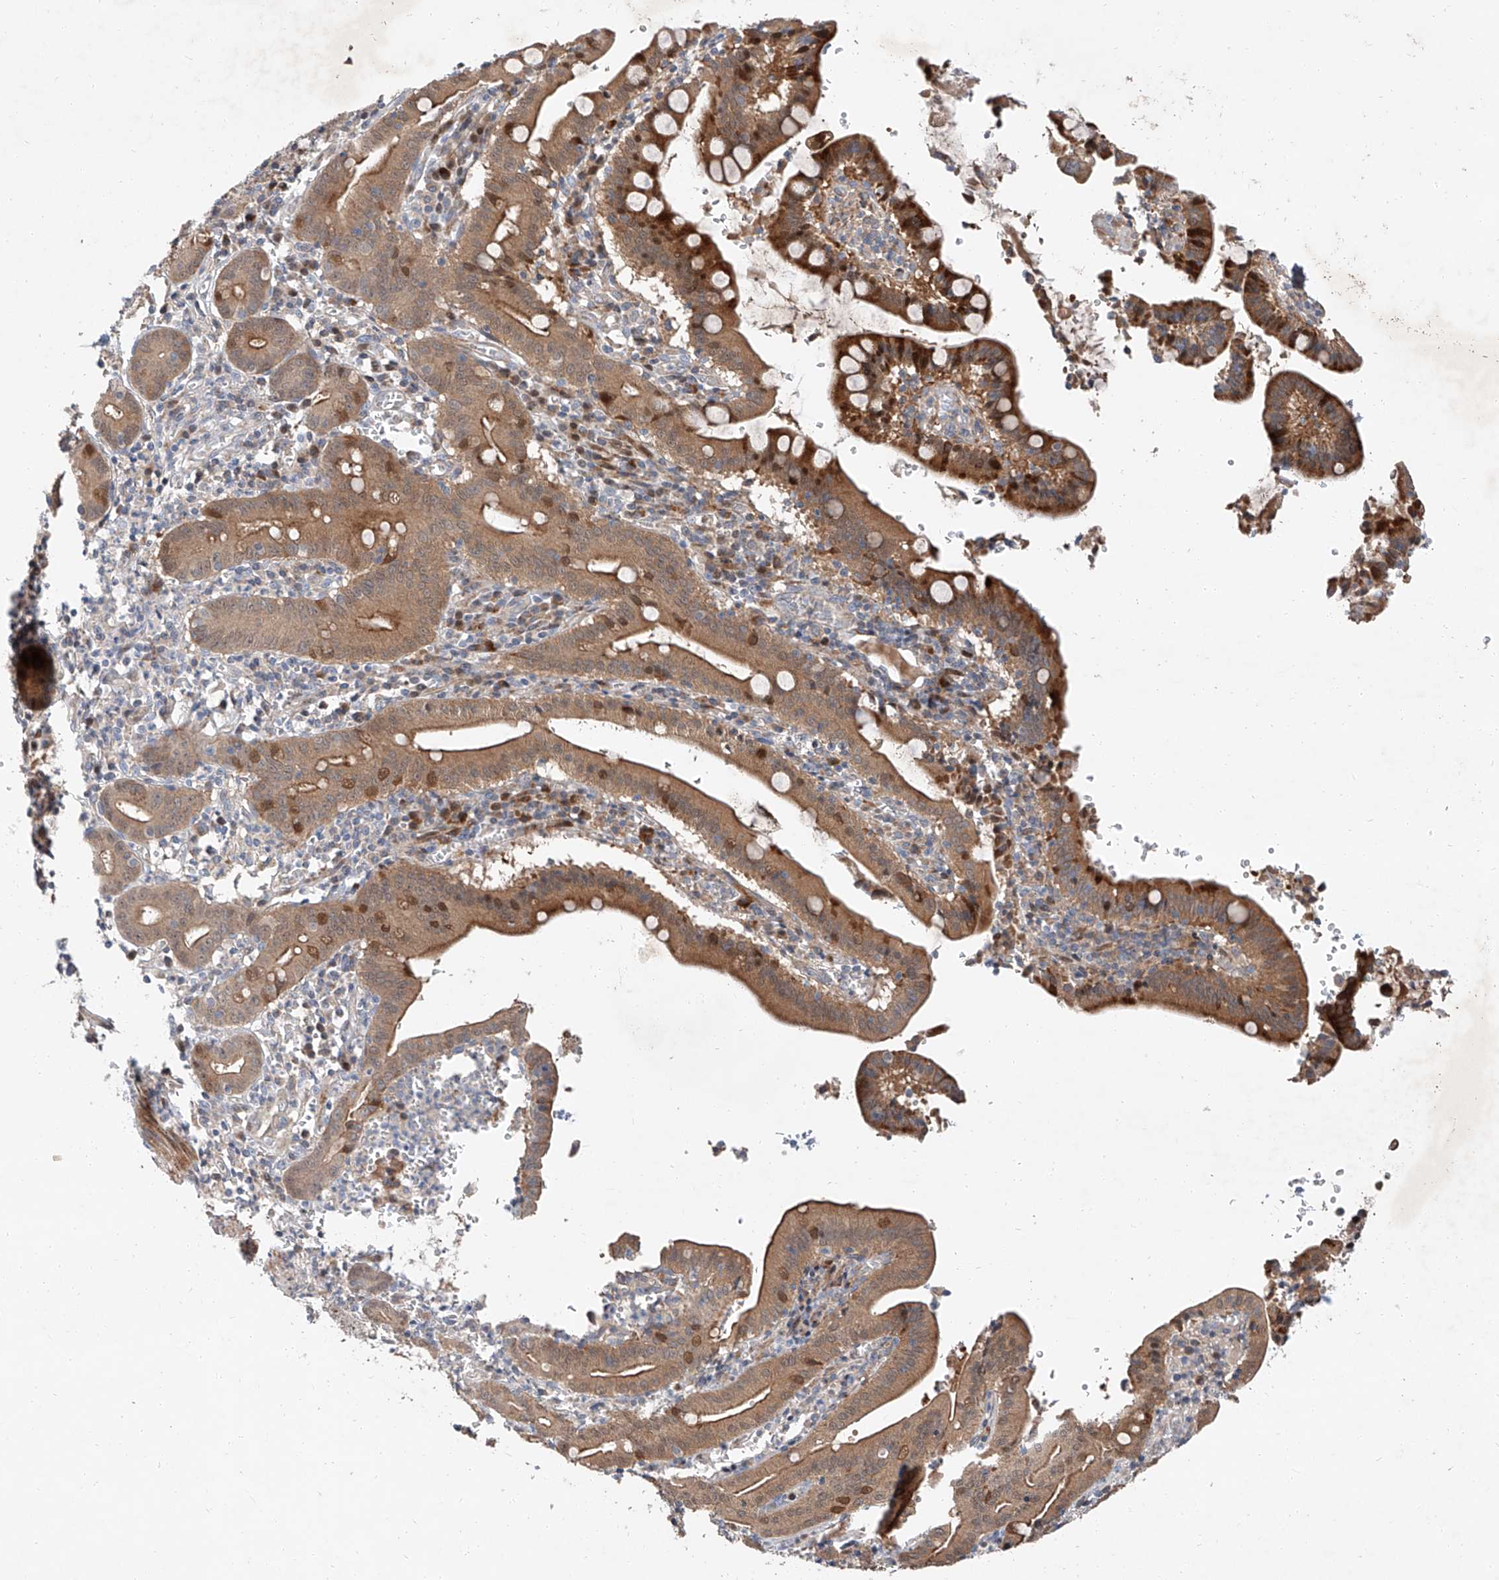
{"staining": {"intensity": "strong", "quantity": ">75%", "location": "cytoplasmic/membranous"}, "tissue": "pancreatic cancer", "cell_type": "Tumor cells", "image_type": "cancer", "snomed": [{"axis": "morphology", "description": "Adenocarcinoma, NOS"}, {"axis": "topography", "description": "Pancreas"}], "caption": "Immunohistochemistry image of neoplastic tissue: human pancreatic cancer stained using IHC exhibits high levels of strong protein expression localized specifically in the cytoplasmic/membranous of tumor cells, appearing as a cytoplasmic/membranous brown color.", "gene": "USF3", "patient": {"sex": "male", "age": 70}}